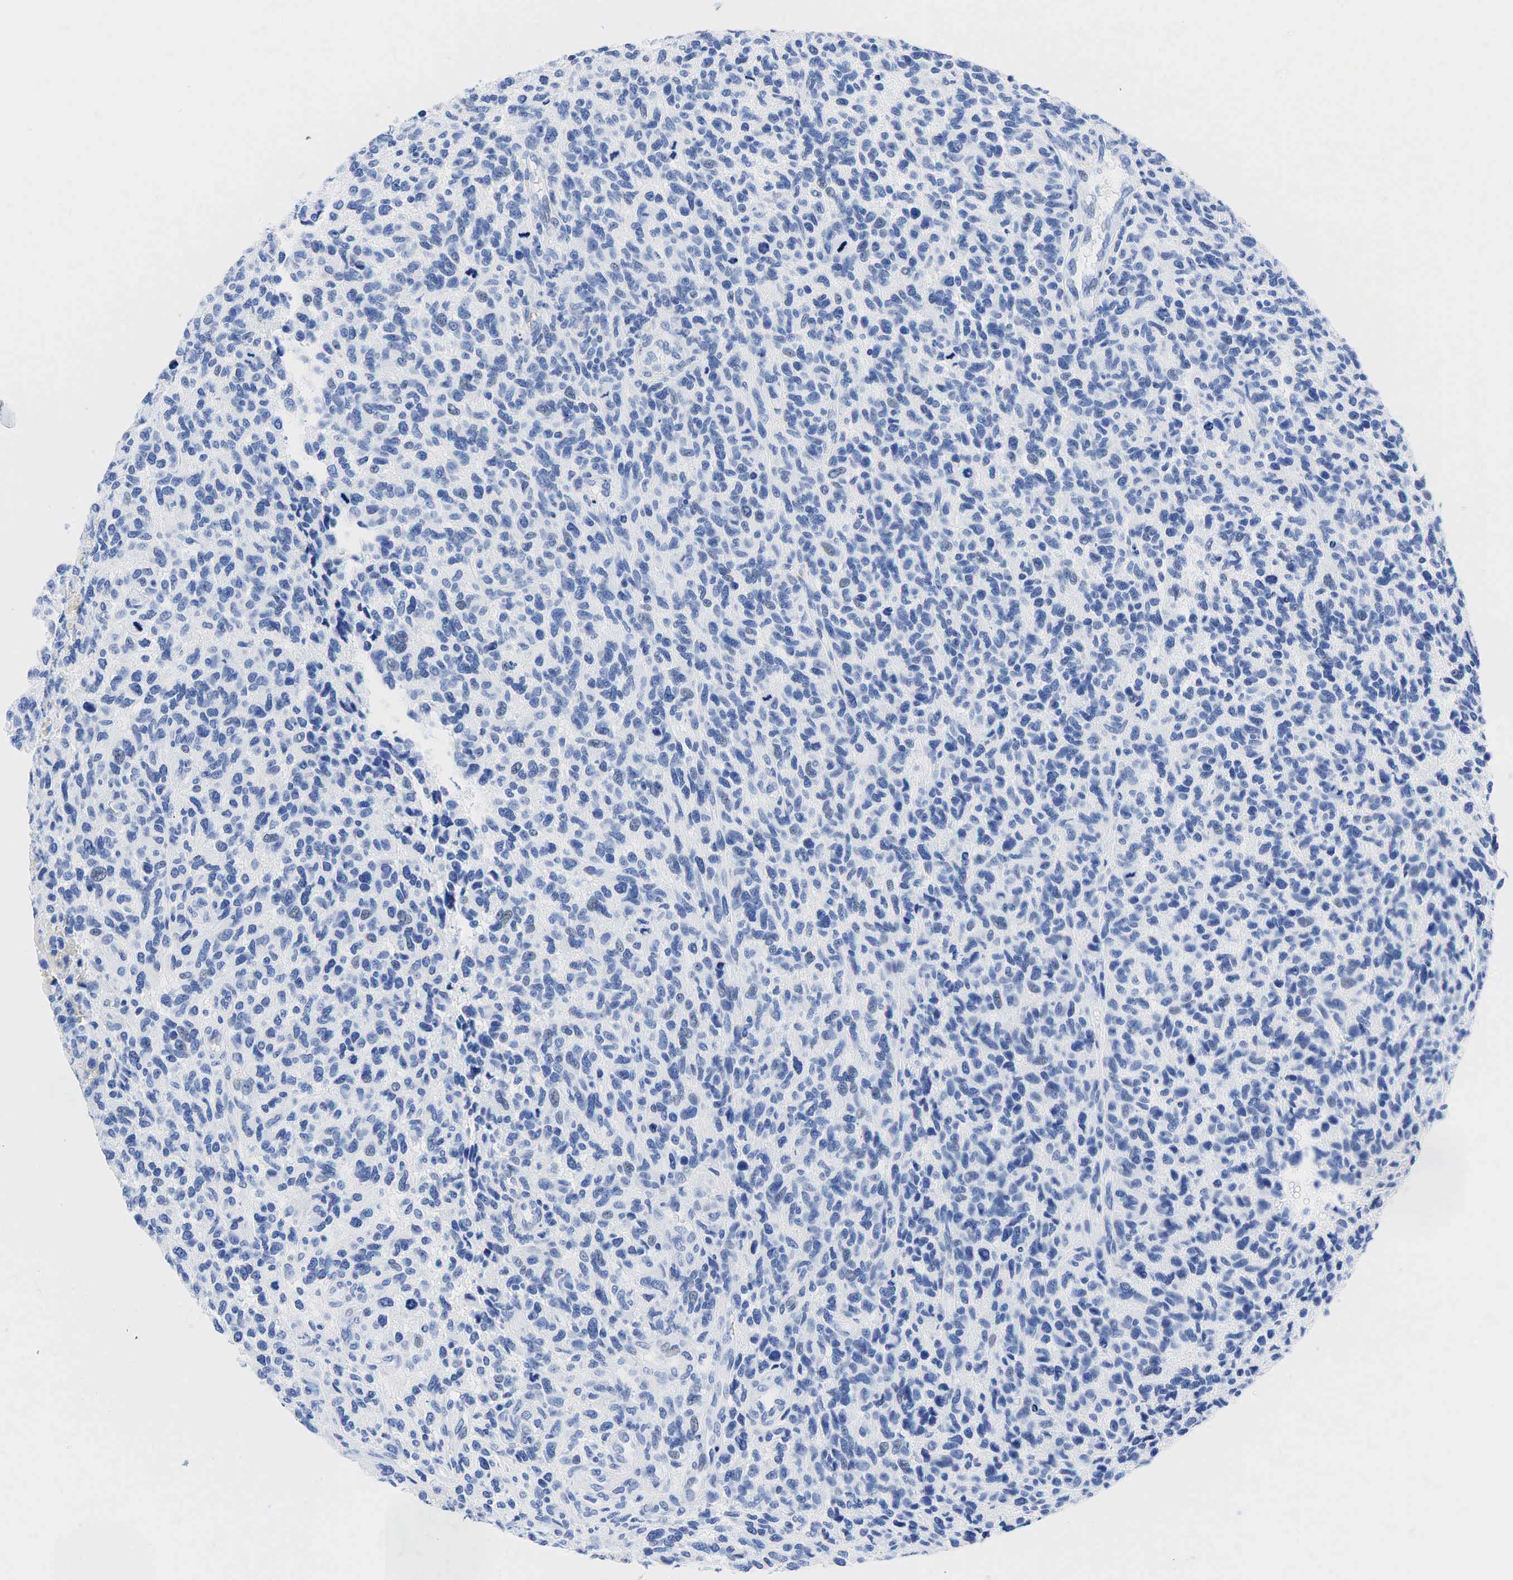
{"staining": {"intensity": "negative", "quantity": "none", "location": "none"}, "tissue": "glioma", "cell_type": "Tumor cells", "image_type": "cancer", "snomed": [{"axis": "morphology", "description": "Glioma, malignant, High grade"}, {"axis": "topography", "description": "Brain"}], "caption": "IHC of glioma displays no positivity in tumor cells.", "gene": "INHA", "patient": {"sex": "male", "age": 77}}